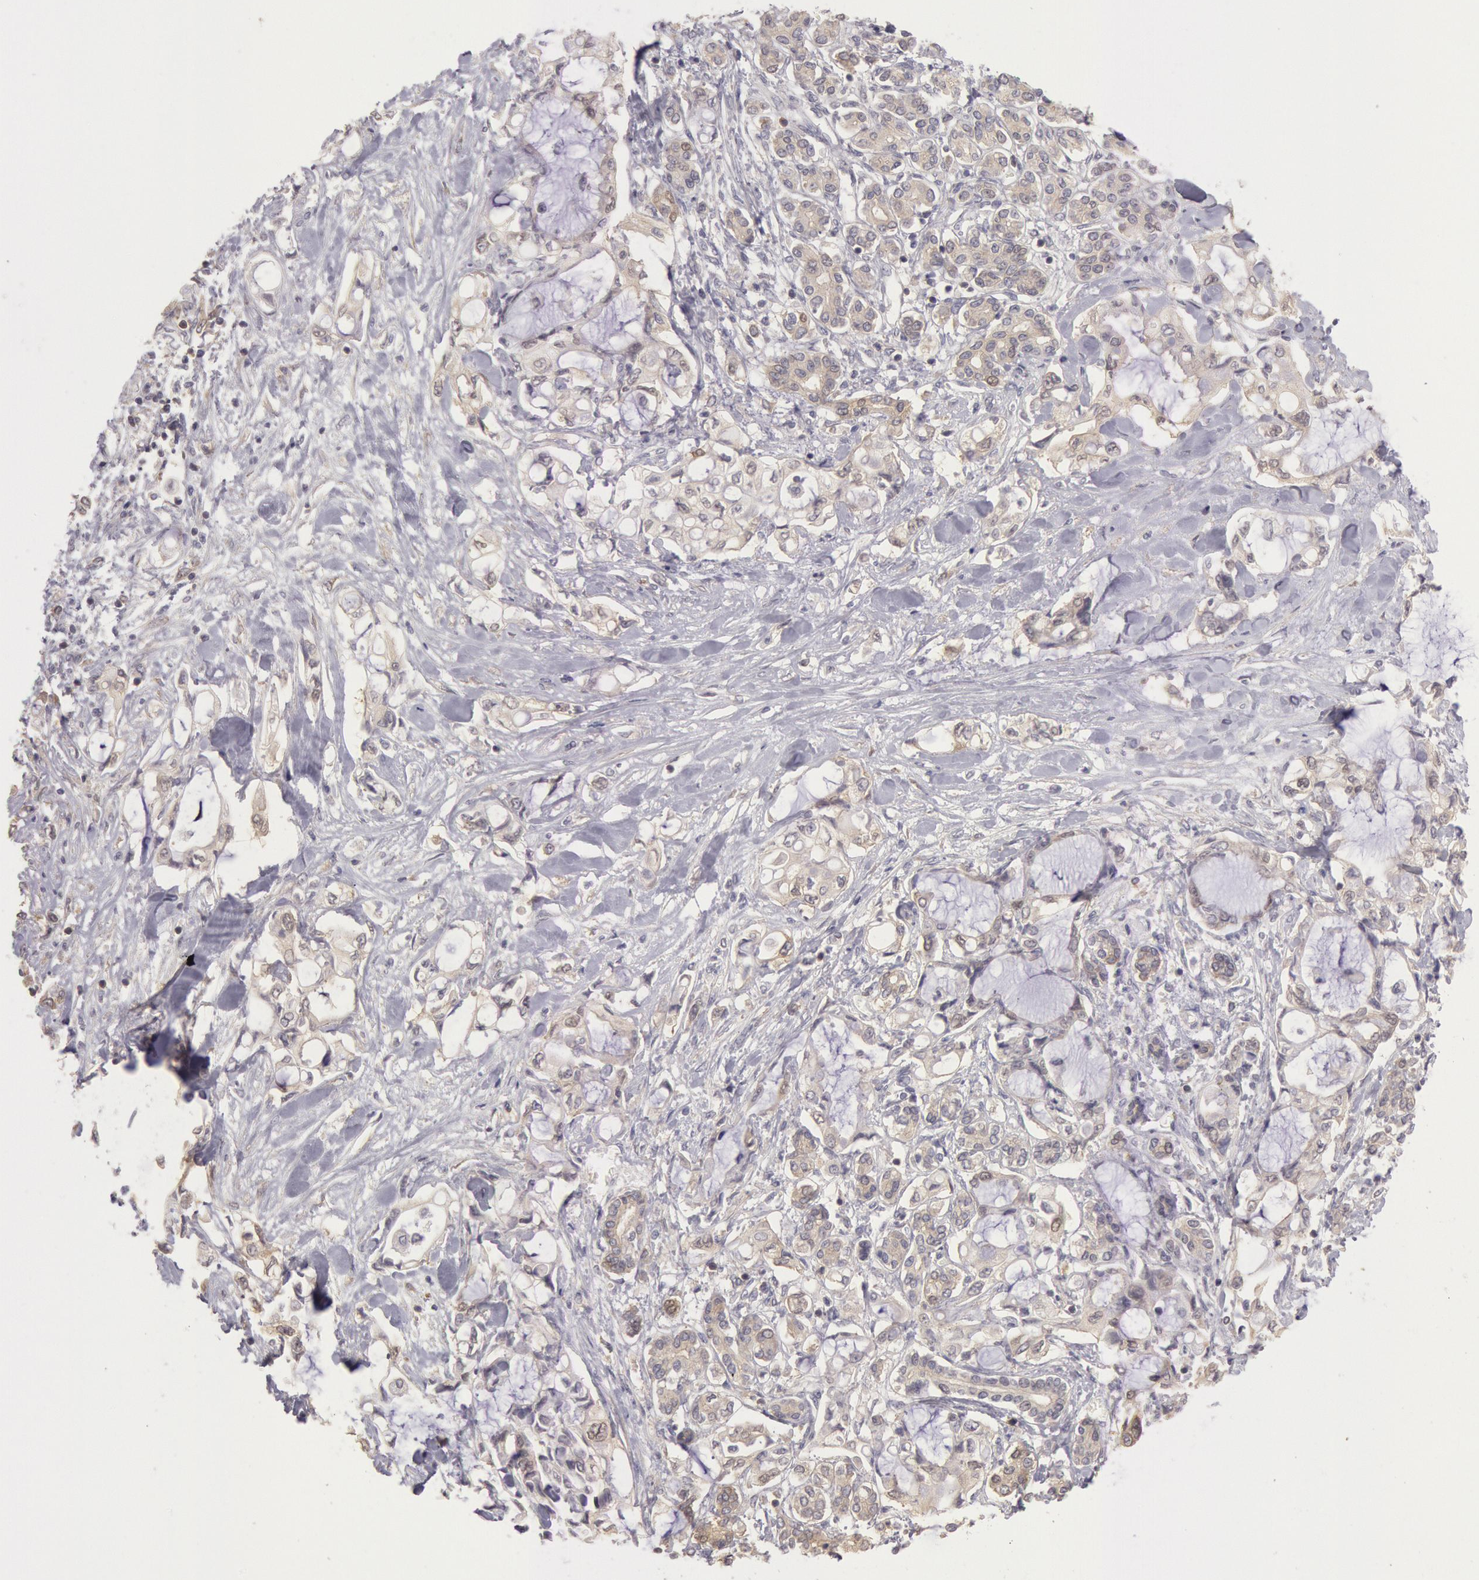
{"staining": {"intensity": "weak", "quantity": ">75%", "location": "cytoplasmic/membranous"}, "tissue": "pancreatic cancer", "cell_type": "Tumor cells", "image_type": "cancer", "snomed": [{"axis": "morphology", "description": "Adenocarcinoma, NOS"}, {"axis": "topography", "description": "Pancreas"}], "caption": "Immunohistochemical staining of human pancreatic adenocarcinoma displays low levels of weak cytoplasmic/membranous protein expression in approximately >75% of tumor cells.", "gene": "NMT2", "patient": {"sex": "female", "age": 70}}